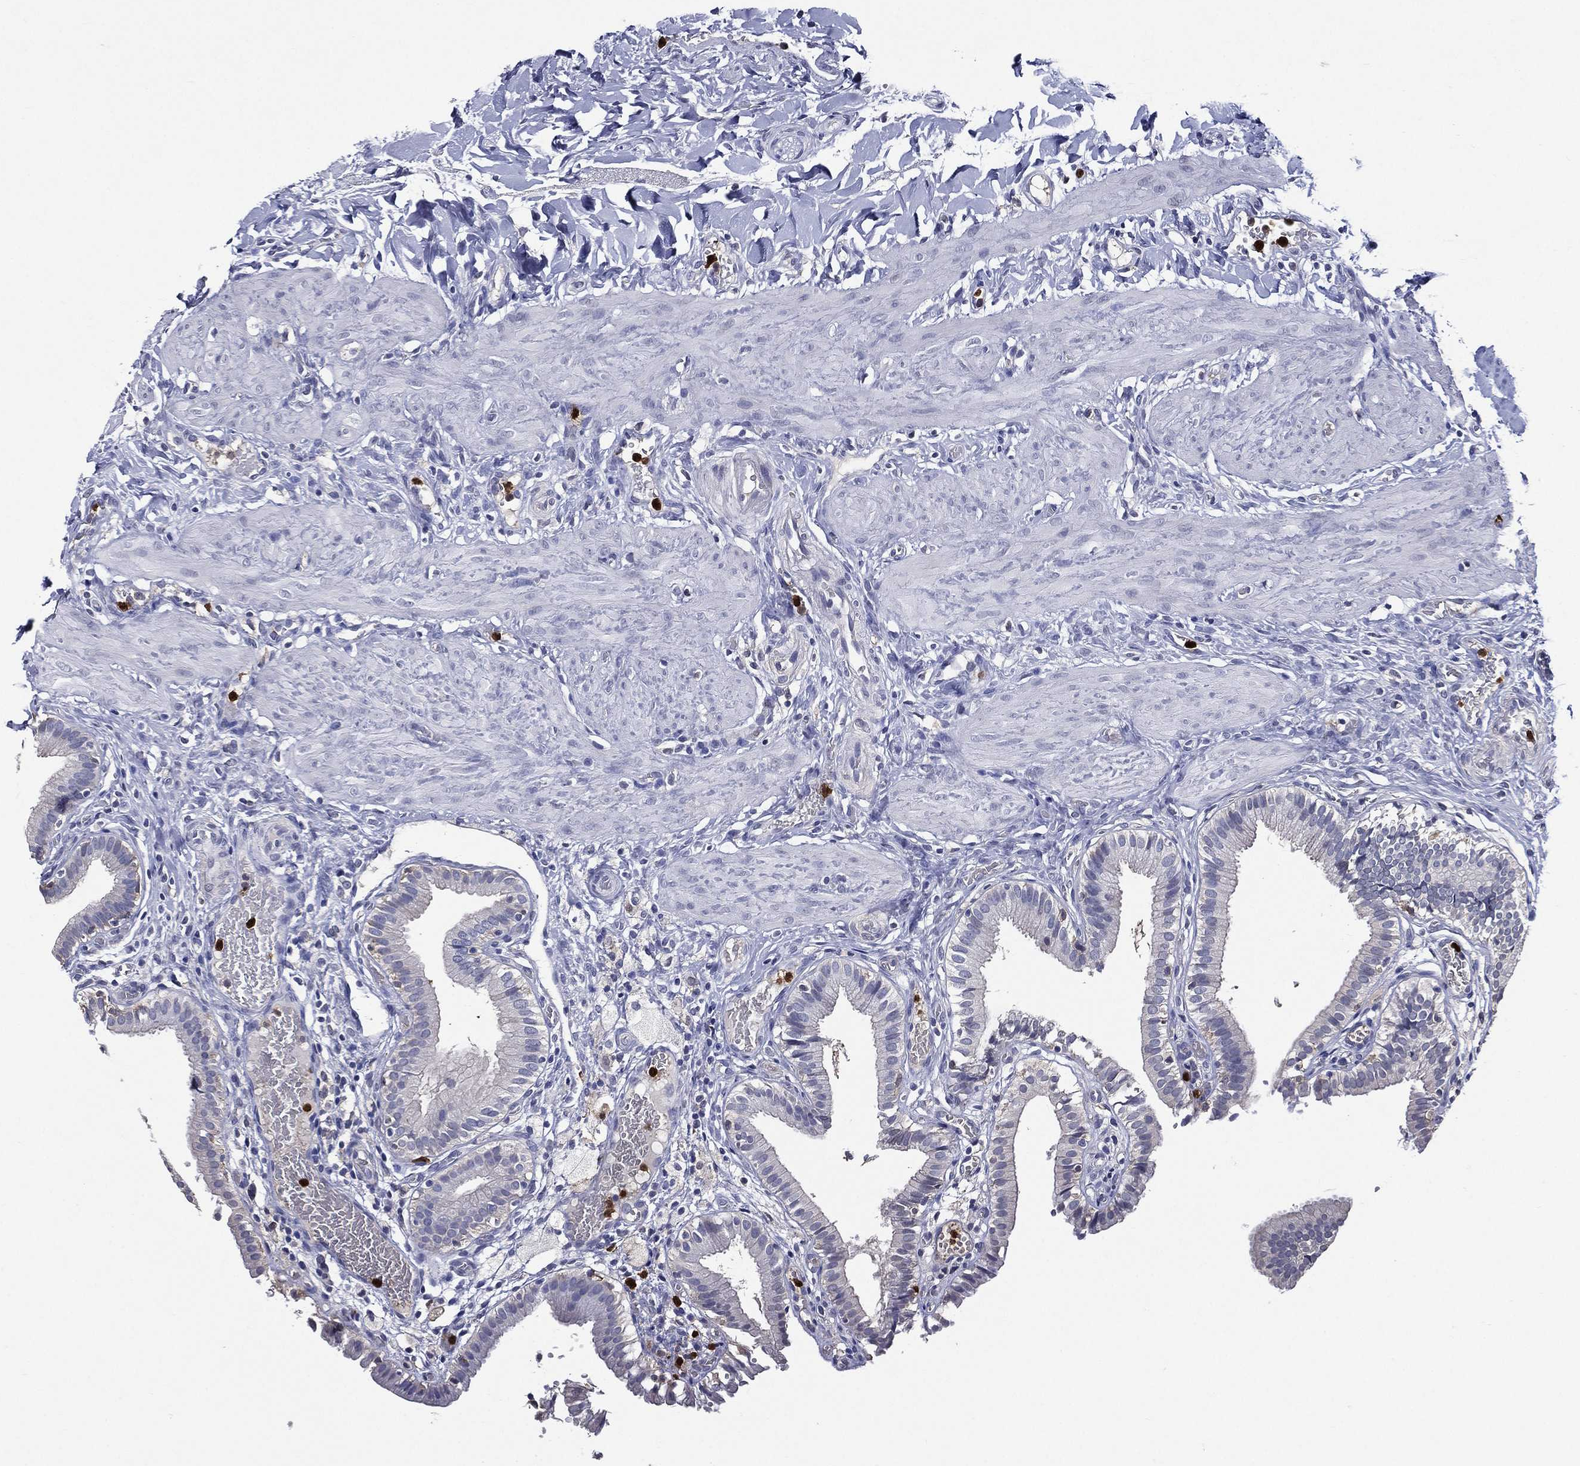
{"staining": {"intensity": "negative", "quantity": "none", "location": "none"}, "tissue": "gallbladder", "cell_type": "Glandular cells", "image_type": "normal", "snomed": [{"axis": "morphology", "description": "Normal tissue, NOS"}, {"axis": "topography", "description": "Gallbladder"}], "caption": "An IHC micrograph of unremarkable gallbladder is shown. There is no staining in glandular cells of gallbladder. Brightfield microscopy of immunohistochemistry (IHC) stained with DAB (brown) and hematoxylin (blue), captured at high magnification.", "gene": "GPR171", "patient": {"sex": "female", "age": 24}}